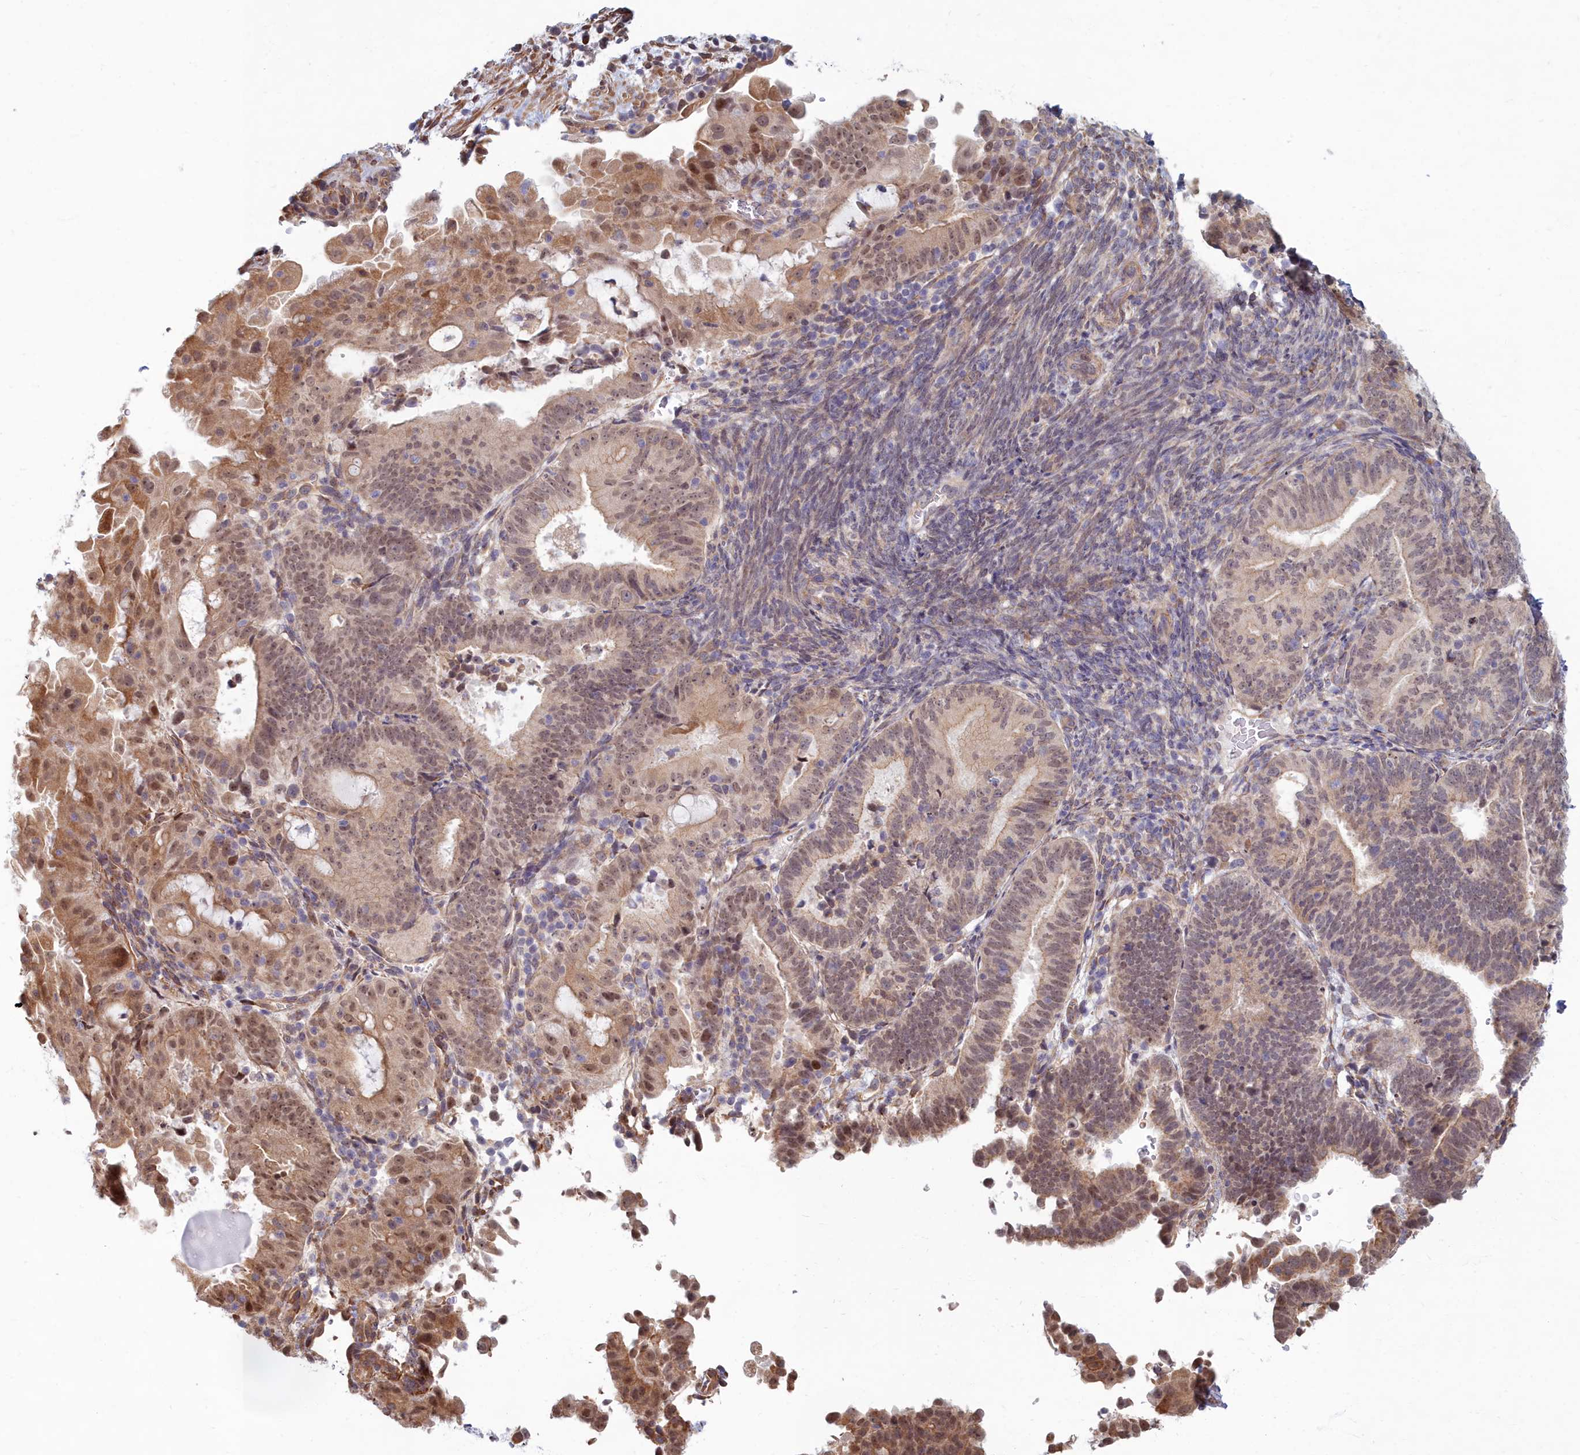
{"staining": {"intensity": "moderate", "quantity": "25%-75%", "location": "cytoplasmic/membranous,nuclear"}, "tissue": "endometrial cancer", "cell_type": "Tumor cells", "image_type": "cancer", "snomed": [{"axis": "morphology", "description": "Adenocarcinoma, NOS"}, {"axis": "topography", "description": "Endometrium"}], "caption": "Approximately 25%-75% of tumor cells in human adenocarcinoma (endometrial) exhibit moderate cytoplasmic/membranous and nuclear protein expression as visualized by brown immunohistochemical staining.", "gene": "MAK16", "patient": {"sex": "female", "age": 70}}